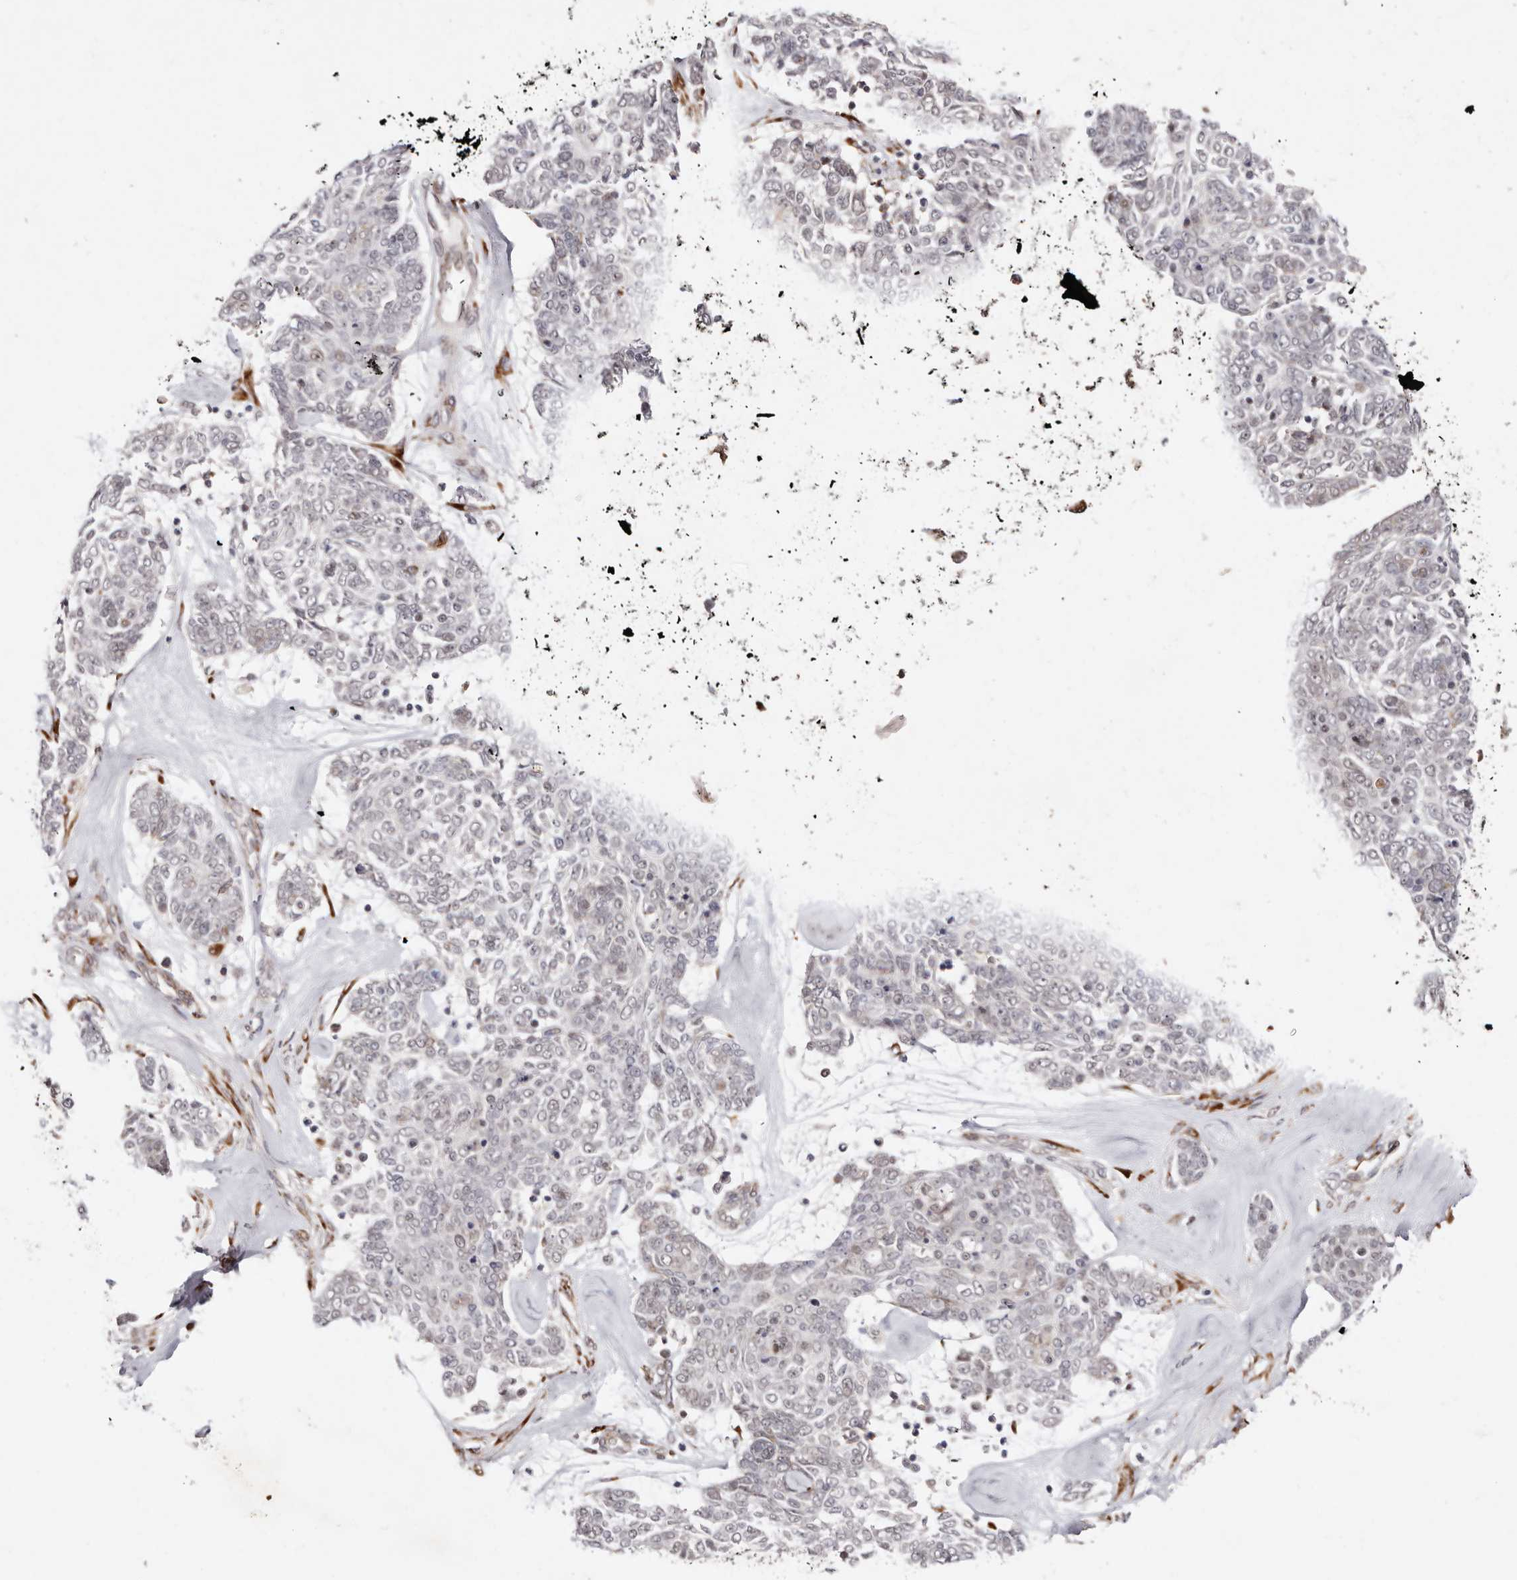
{"staining": {"intensity": "negative", "quantity": "none", "location": "none"}, "tissue": "skin cancer", "cell_type": "Tumor cells", "image_type": "cancer", "snomed": [{"axis": "morphology", "description": "Basal cell carcinoma"}, {"axis": "topography", "description": "Skin"}], "caption": "High power microscopy photomicrograph of an IHC micrograph of skin cancer (basal cell carcinoma), revealing no significant staining in tumor cells.", "gene": "BCL2L15", "patient": {"sex": "female", "age": 81}}